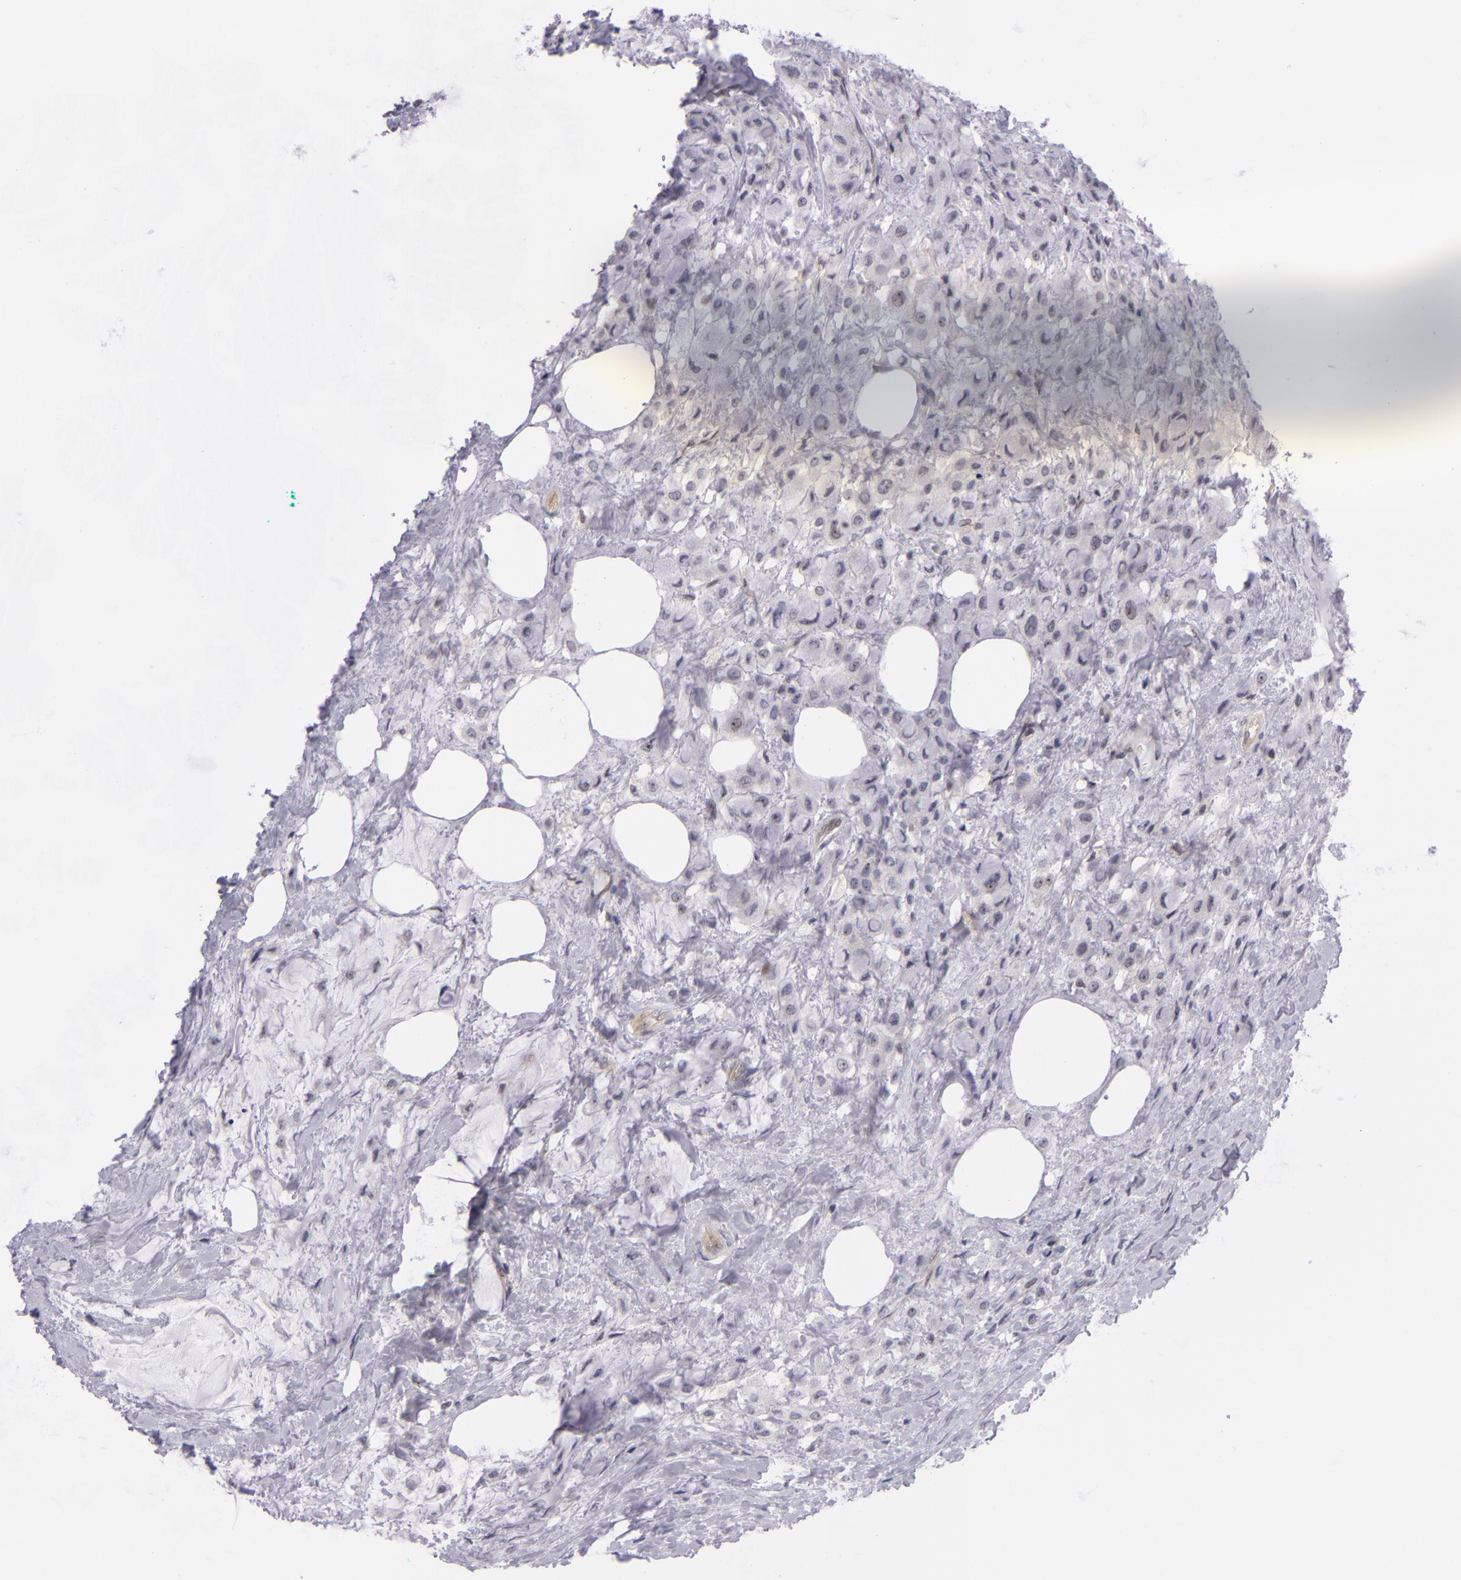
{"staining": {"intensity": "negative", "quantity": "none", "location": "none"}, "tissue": "breast cancer", "cell_type": "Tumor cells", "image_type": "cancer", "snomed": [{"axis": "morphology", "description": "Lobular carcinoma"}, {"axis": "topography", "description": "Breast"}], "caption": "The IHC image has no significant expression in tumor cells of breast cancer tissue. (Immunohistochemistry, brightfield microscopy, high magnification).", "gene": "BCL10", "patient": {"sex": "female", "age": 85}}